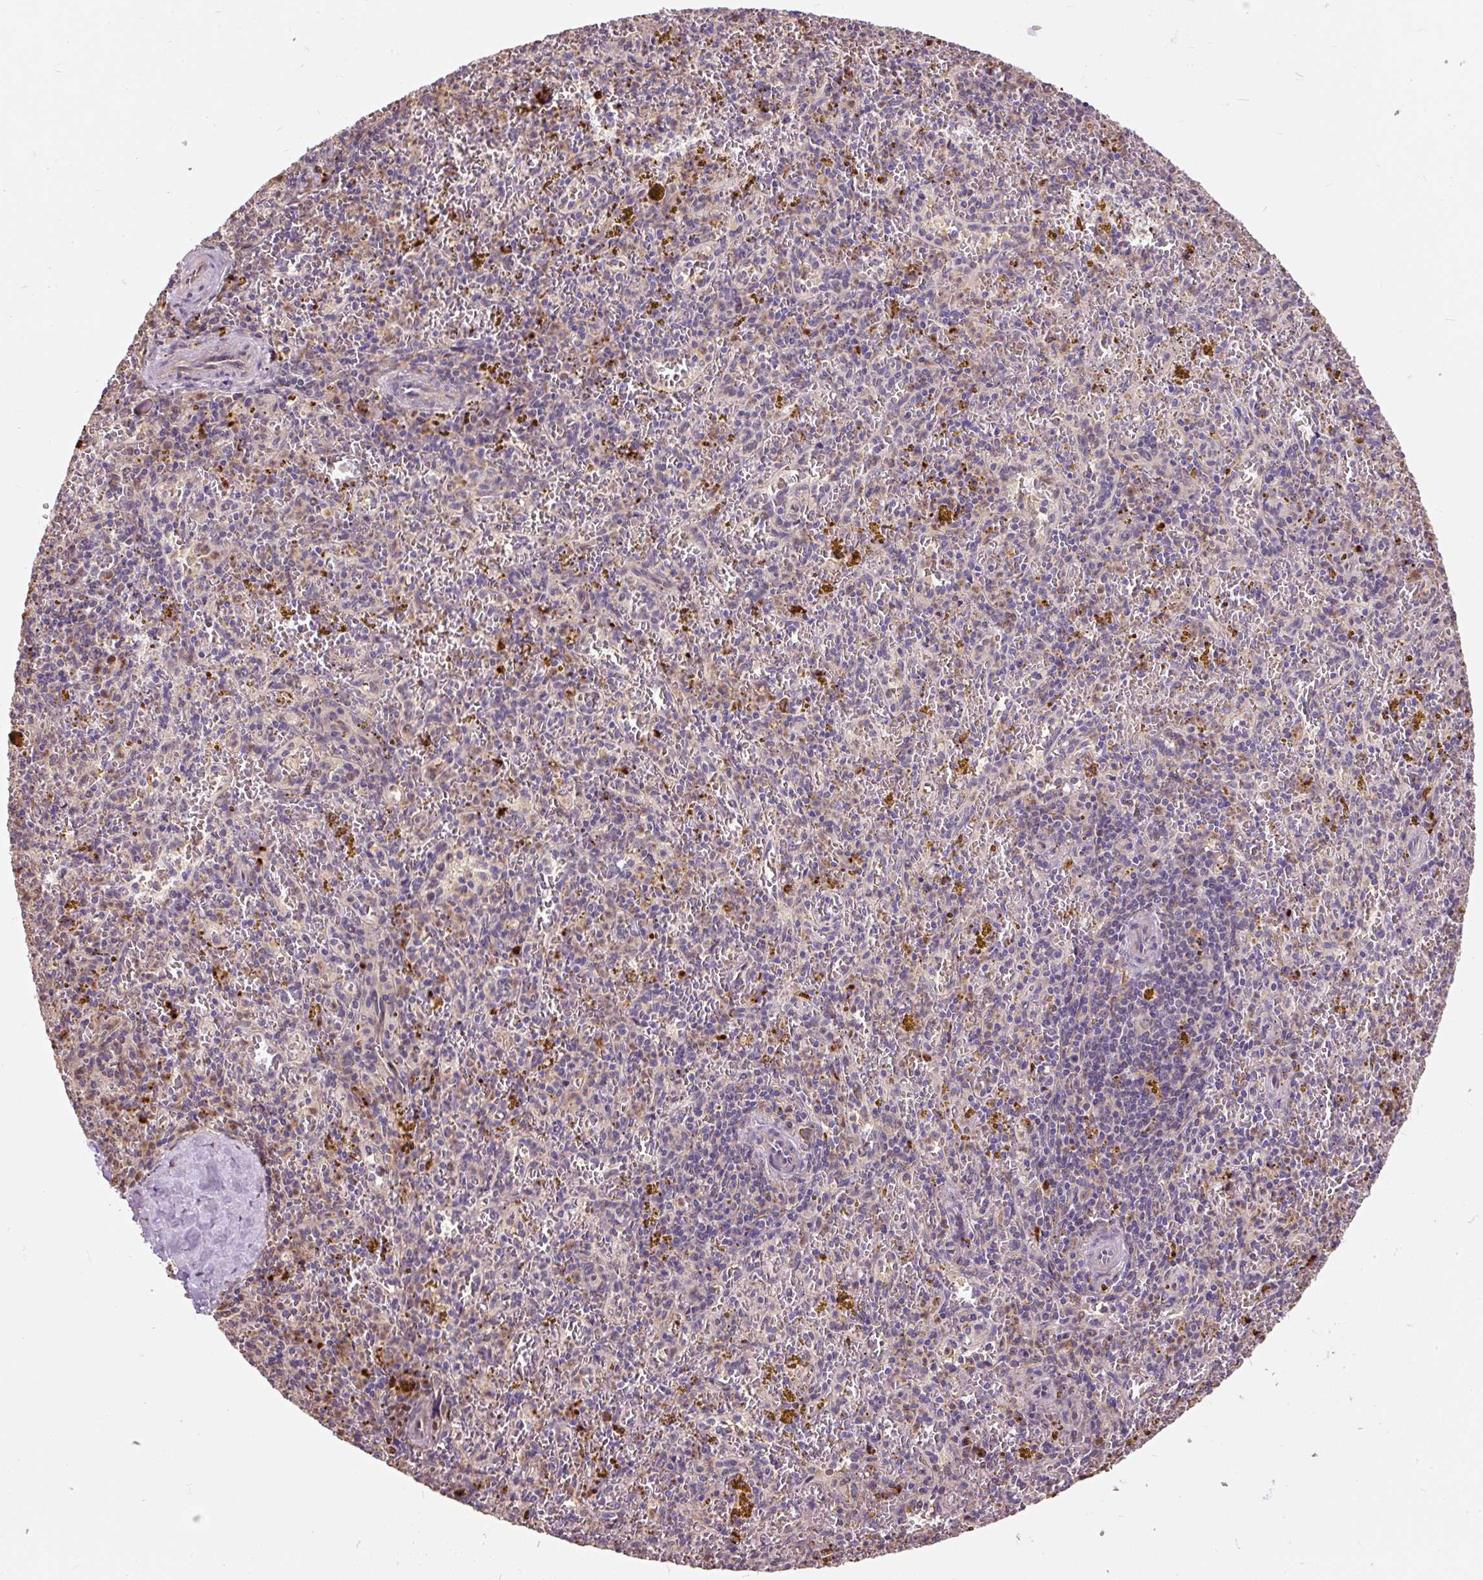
{"staining": {"intensity": "moderate", "quantity": "<25%", "location": "cytoplasmic/membranous"}, "tissue": "spleen", "cell_type": "Cells in red pulp", "image_type": "normal", "snomed": [{"axis": "morphology", "description": "Normal tissue, NOS"}, {"axis": "topography", "description": "Spleen"}], "caption": "Protein expression analysis of benign spleen demonstrates moderate cytoplasmic/membranous expression in approximately <25% of cells in red pulp.", "gene": "PUS7L", "patient": {"sex": "male", "age": 57}}